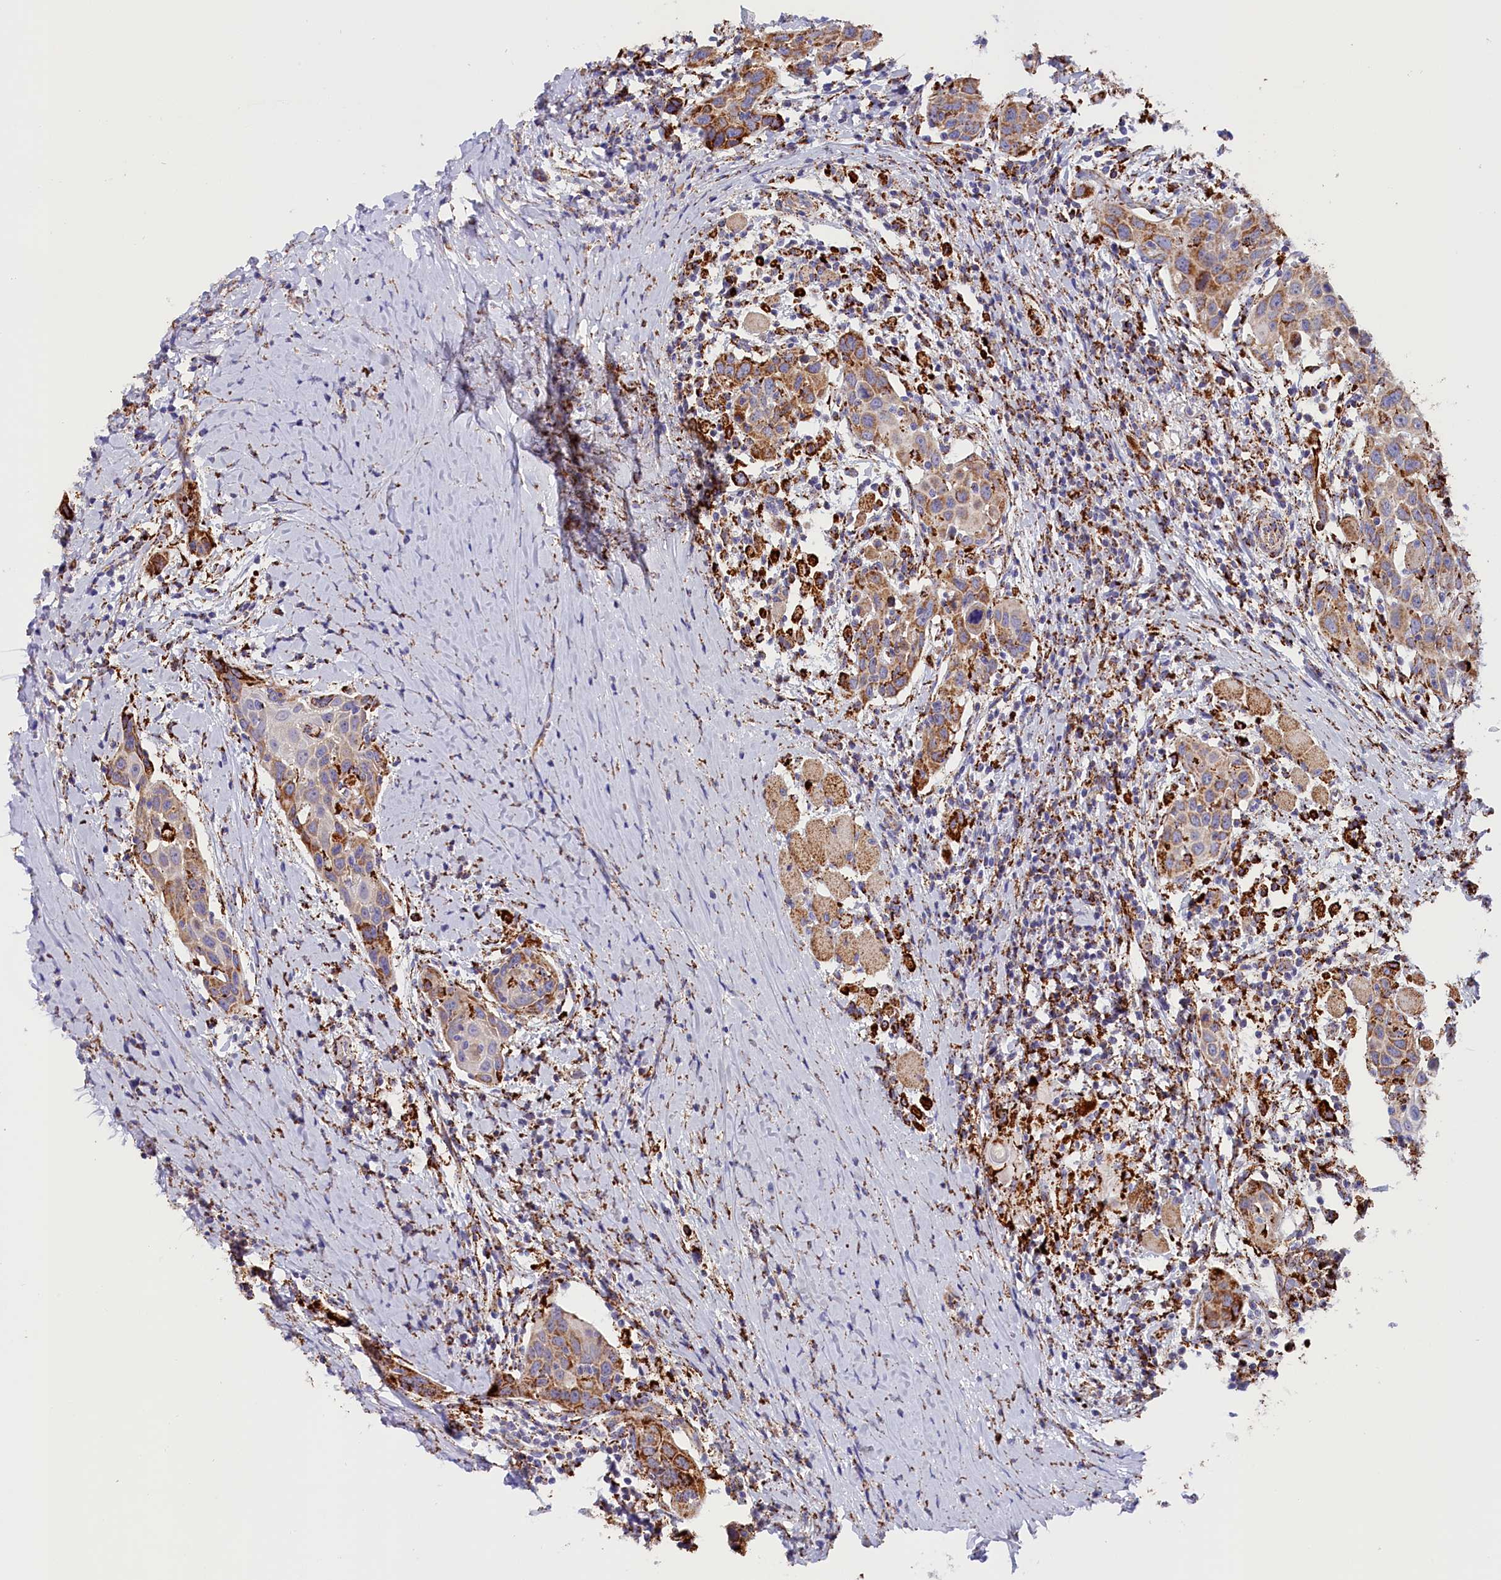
{"staining": {"intensity": "moderate", "quantity": ">75%", "location": "cytoplasmic/membranous"}, "tissue": "head and neck cancer", "cell_type": "Tumor cells", "image_type": "cancer", "snomed": [{"axis": "morphology", "description": "Squamous cell carcinoma, NOS"}, {"axis": "topography", "description": "Oral tissue"}, {"axis": "topography", "description": "Head-Neck"}], "caption": "Human head and neck cancer stained for a protein (brown) demonstrates moderate cytoplasmic/membranous positive positivity in approximately >75% of tumor cells.", "gene": "AKTIP", "patient": {"sex": "female", "age": 50}}